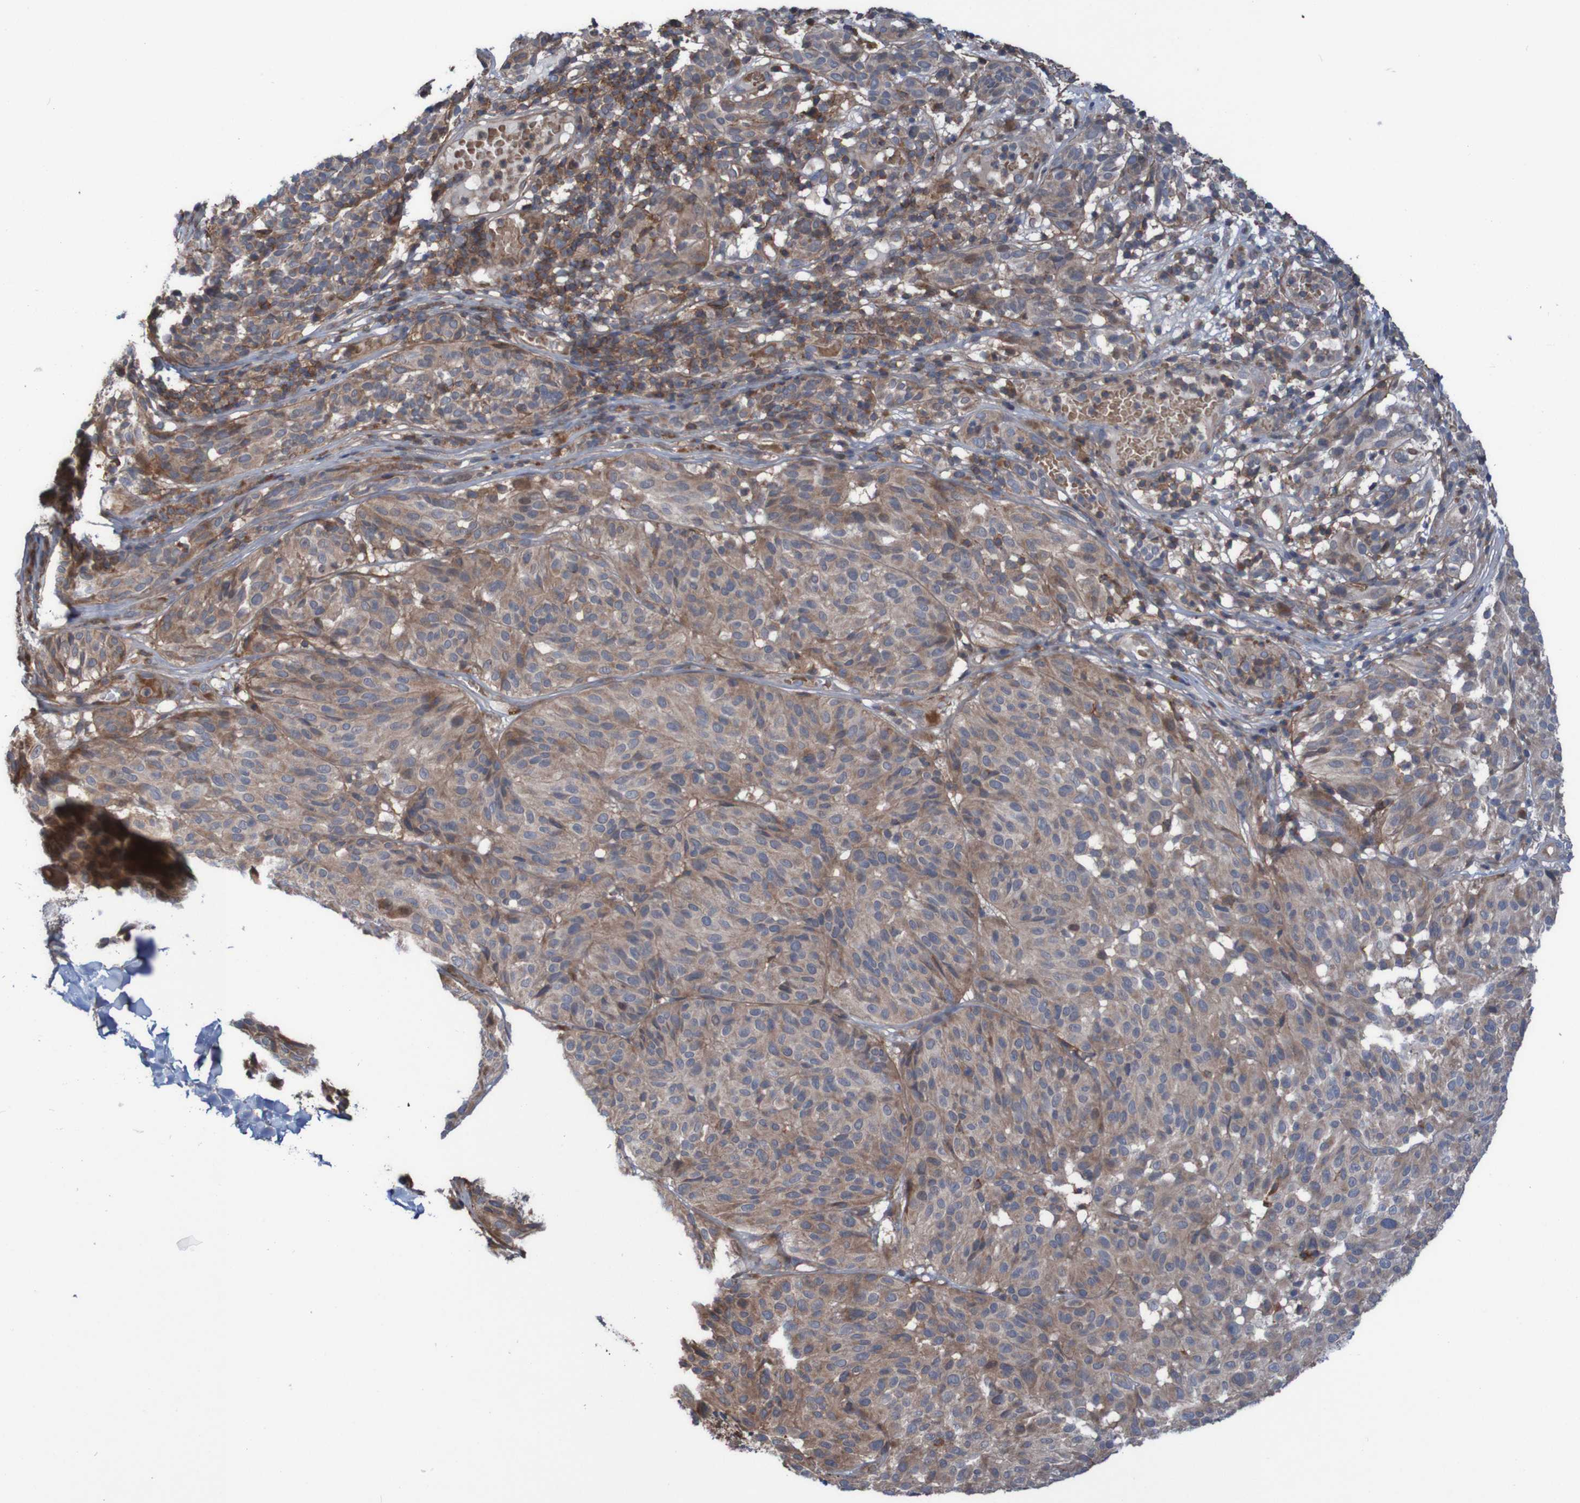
{"staining": {"intensity": "moderate", "quantity": ">75%", "location": "cytoplasmic/membranous"}, "tissue": "melanoma", "cell_type": "Tumor cells", "image_type": "cancer", "snomed": [{"axis": "morphology", "description": "Malignant melanoma, NOS"}, {"axis": "topography", "description": "Skin"}], "caption": "Malignant melanoma stained for a protein (brown) exhibits moderate cytoplasmic/membranous positive positivity in about >75% of tumor cells.", "gene": "PDGFB", "patient": {"sex": "female", "age": 46}}